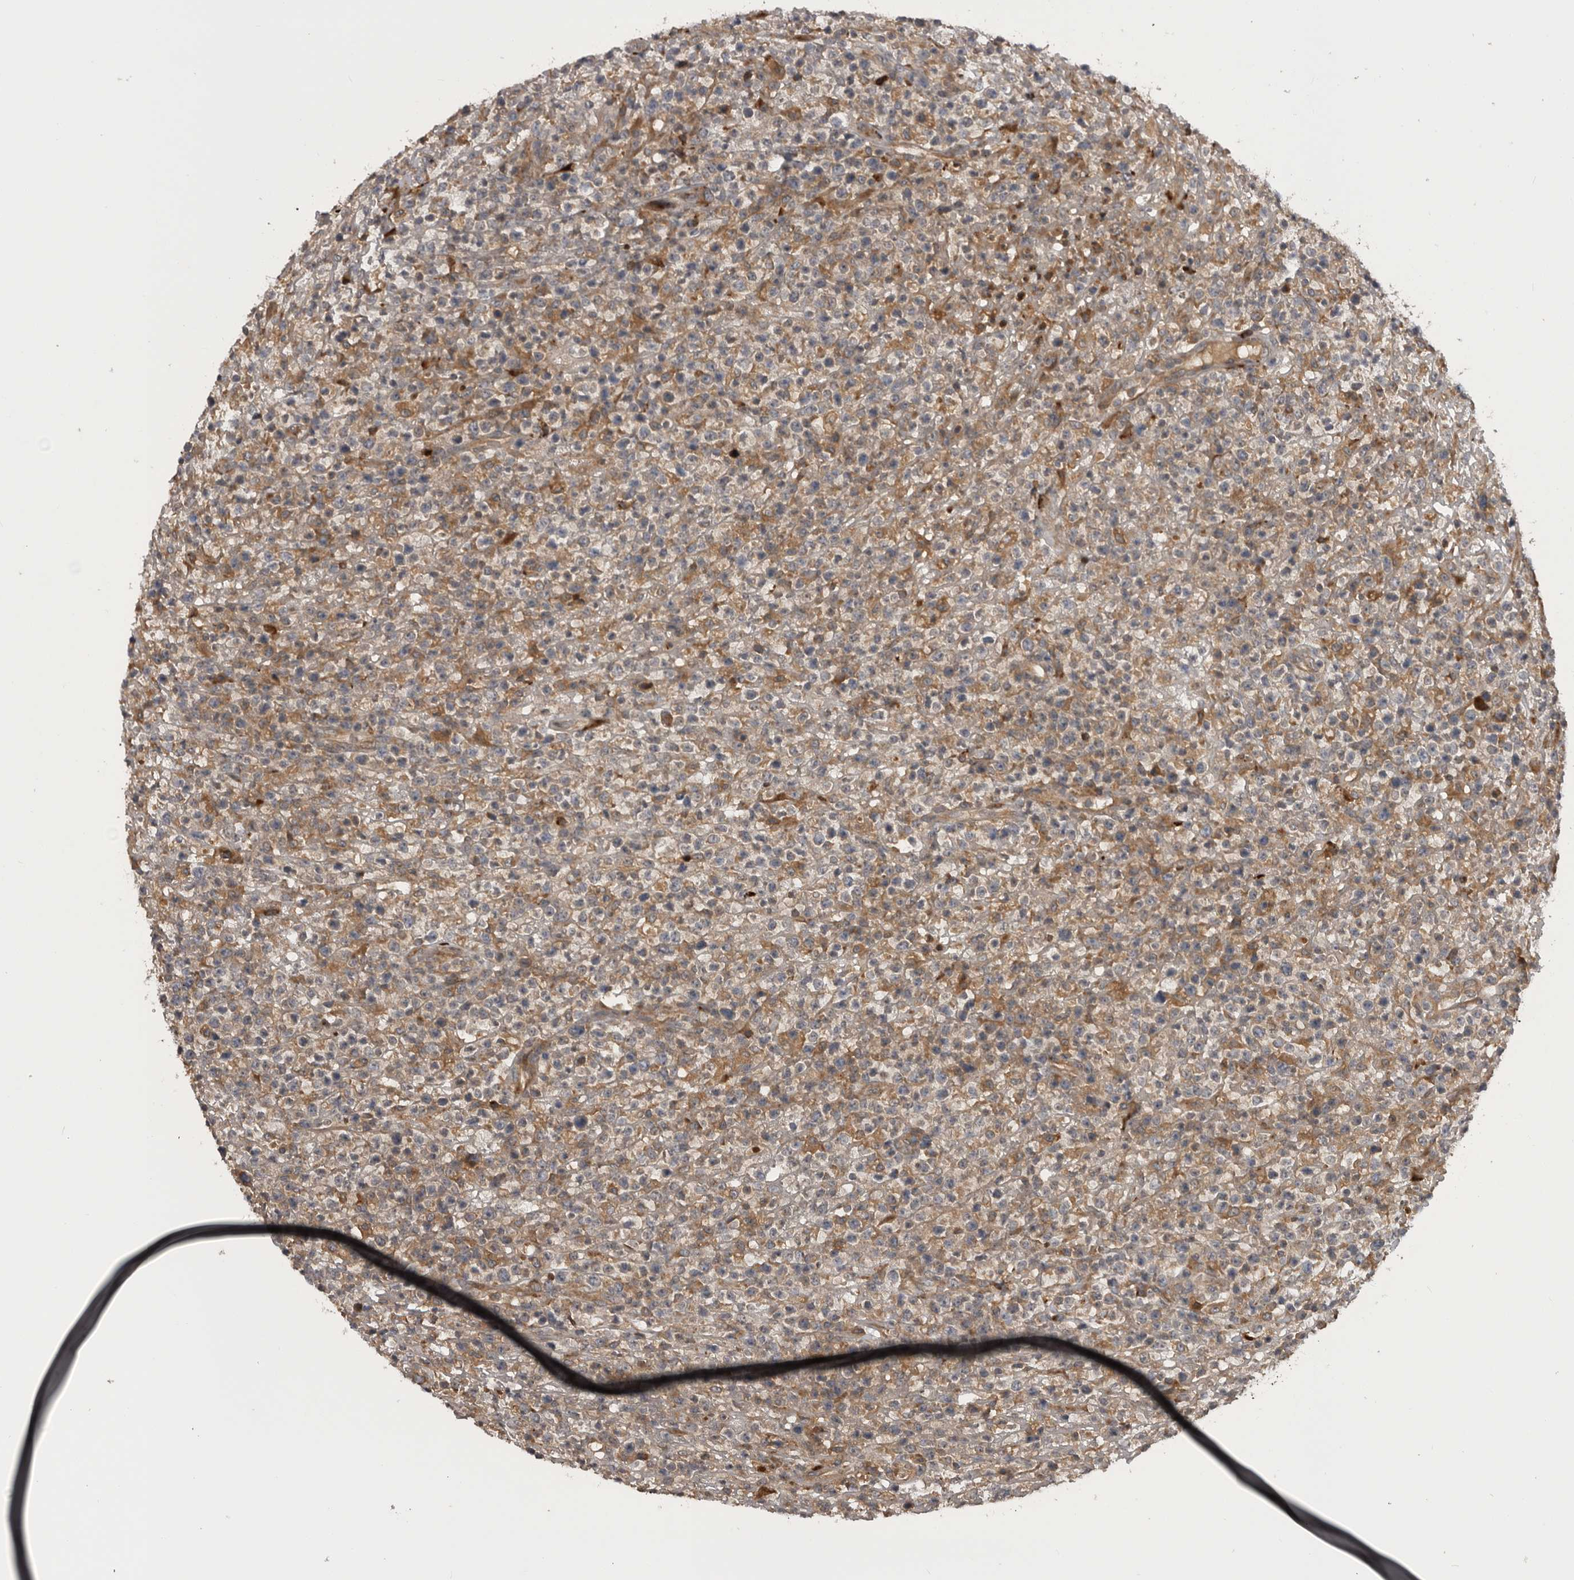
{"staining": {"intensity": "moderate", "quantity": "<25%", "location": "cytoplasmic/membranous"}, "tissue": "lymphoma", "cell_type": "Tumor cells", "image_type": "cancer", "snomed": [{"axis": "morphology", "description": "Malignant lymphoma, non-Hodgkin's type, High grade"}, {"axis": "topography", "description": "Colon"}], "caption": "Malignant lymphoma, non-Hodgkin's type (high-grade) stained for a protein reveals moderate cytoplasmic/membranous positivity in tumor cells.", "gene": "RAB3GAP2", "patient": {"sex": "female", "age": 53}}